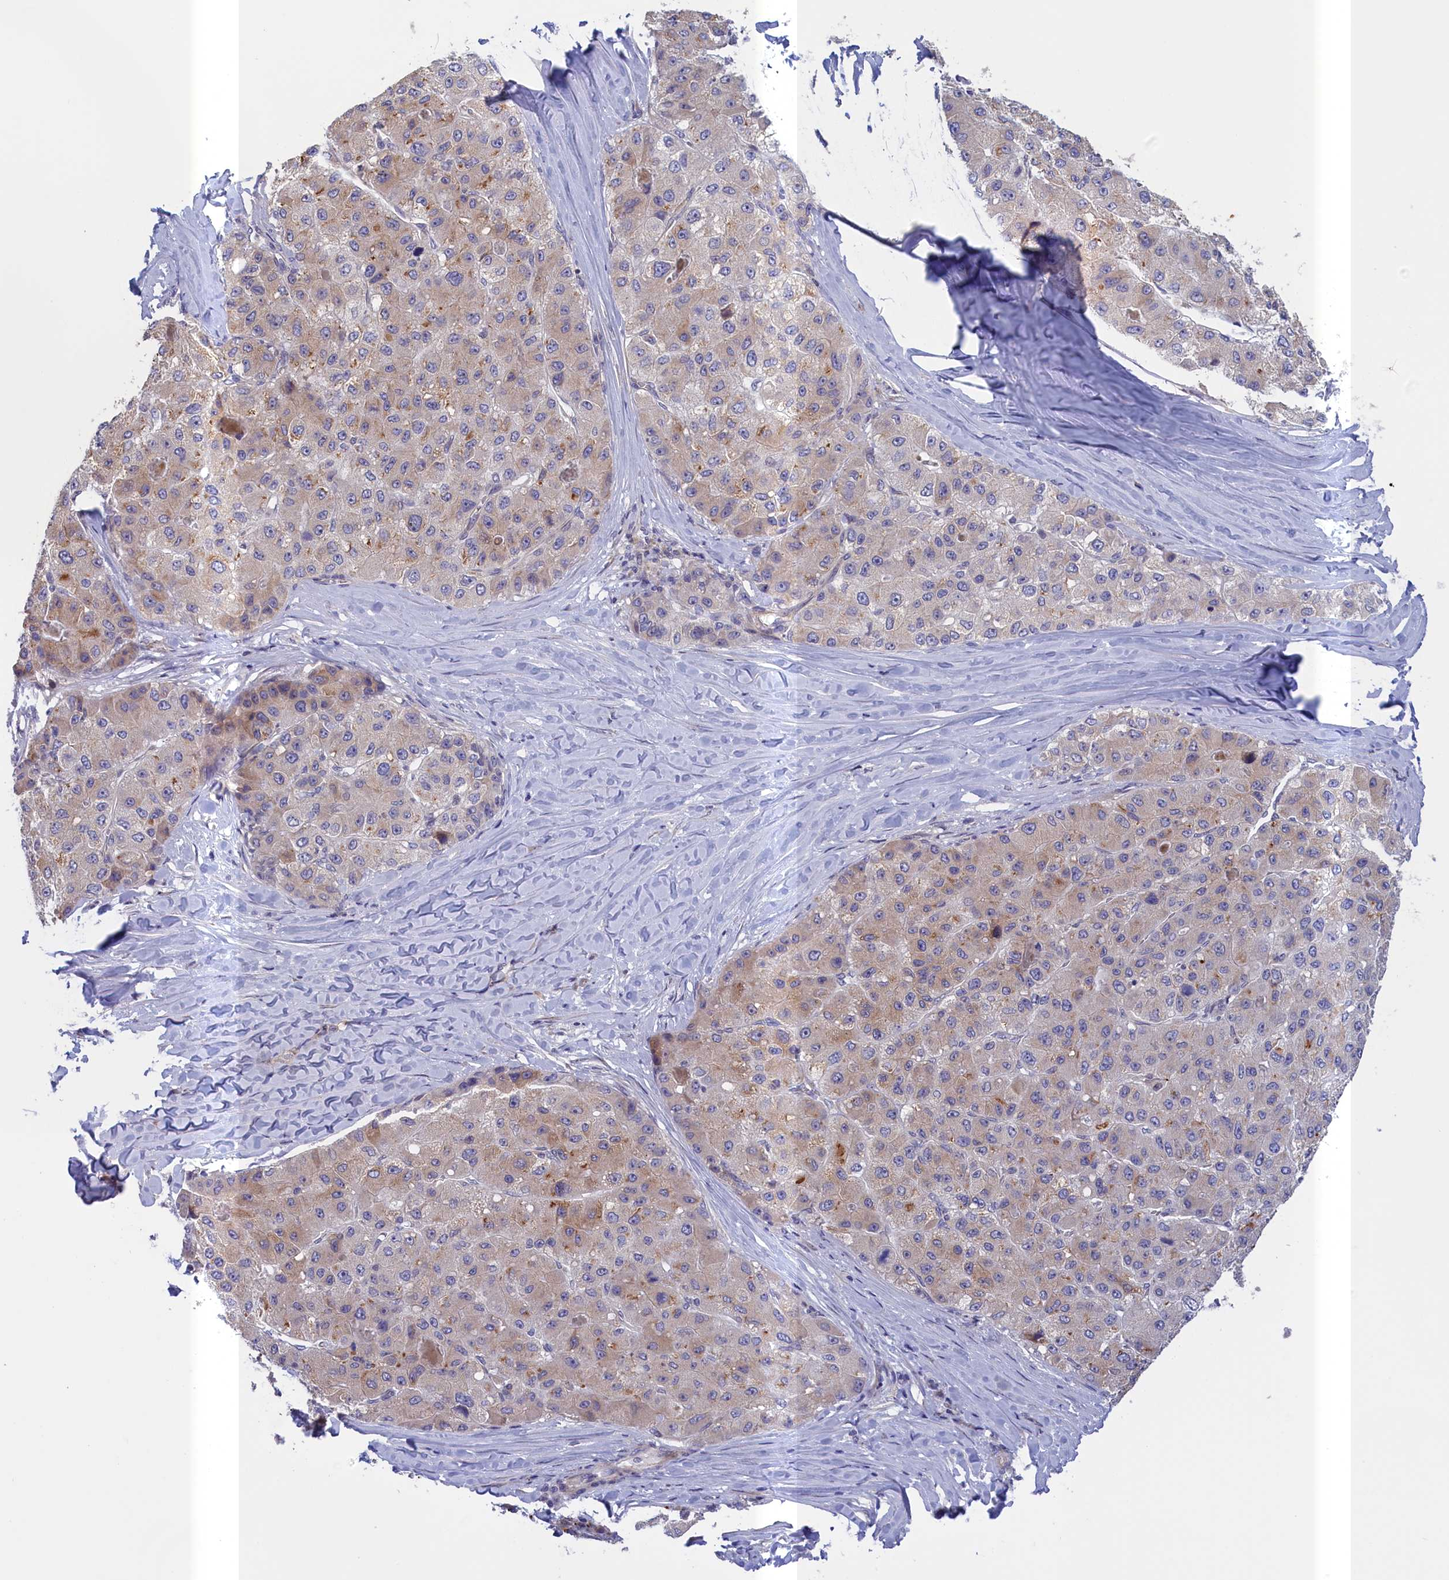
{"staining": {"intensity": "negative", "quantity": "none", "location": "none"}, "tissue": "liver cancer", "cell_type": "Tumor cells", "image_type": "cancer", "snomed": [{"axis": "morphology", "description": "Carcinoma, Hepatocellular, NOS"}, {"axis": "topography", "description": "Liver"}], "caption": "This is a image of immunohistochemistry (IHC) staining of hepatocellular carcinoma (liver), which shows no expression in tumor cells.", "gene": "IGFALS", "patient": {"sex": "male", "age": 80}}